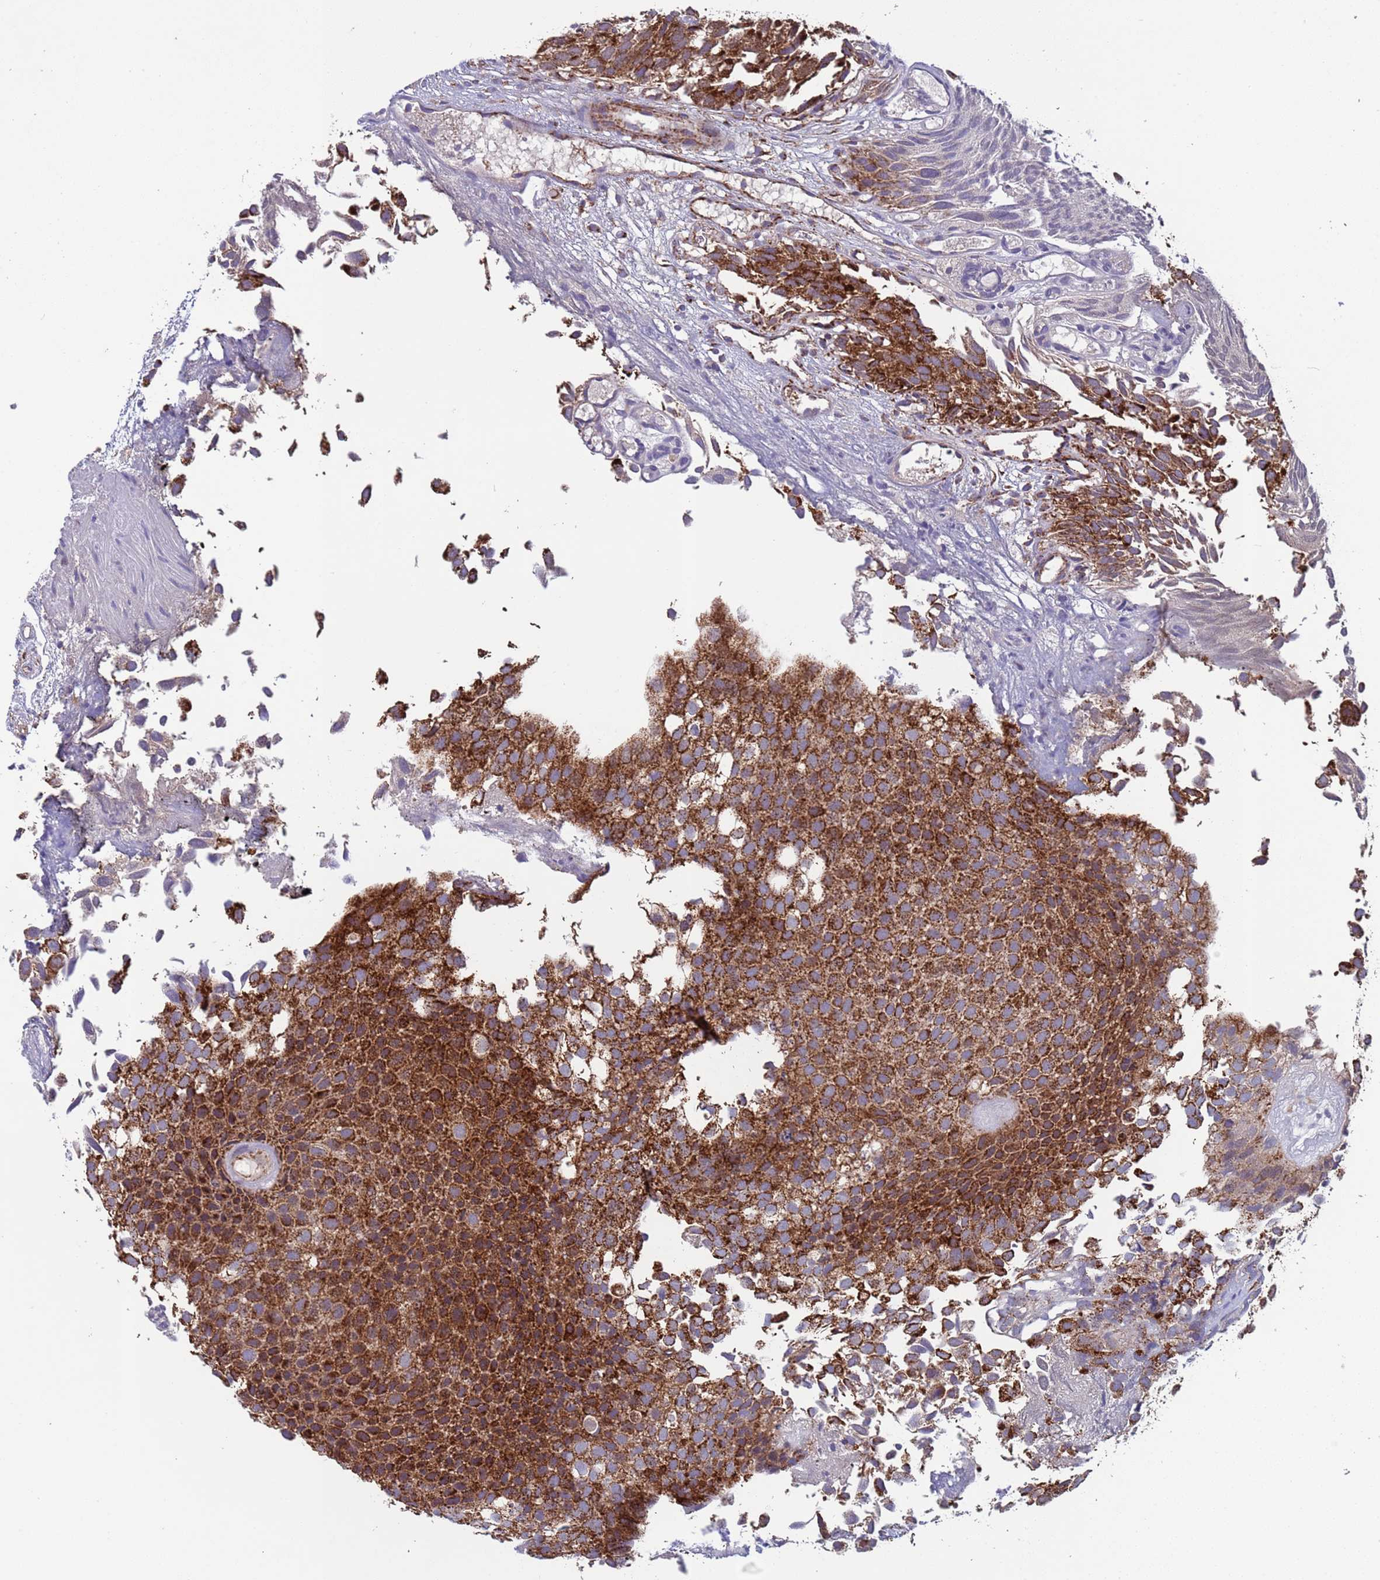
{"staining": {"intensity": "strong", "quantity": ">75%", "location": "cytoplasmic/membranous"}, "tissue": "urothelial cancer", "cell_type": "Tumor cells", "image_type": "cancer", "snomed": [{"axis": "morphology", "description": "Urothelial carcinoma, Low grade"}, {"axis": "topography", "description": "Urinary bladder"}], "caption": "Immunohistochemical staining of urothelial cancer displays high levels of strong cytoplasmic/membranous staining in about >75% of tumor cells.", "gene": "ACAD8", "patient": {"sex": "male", "age": 89}}